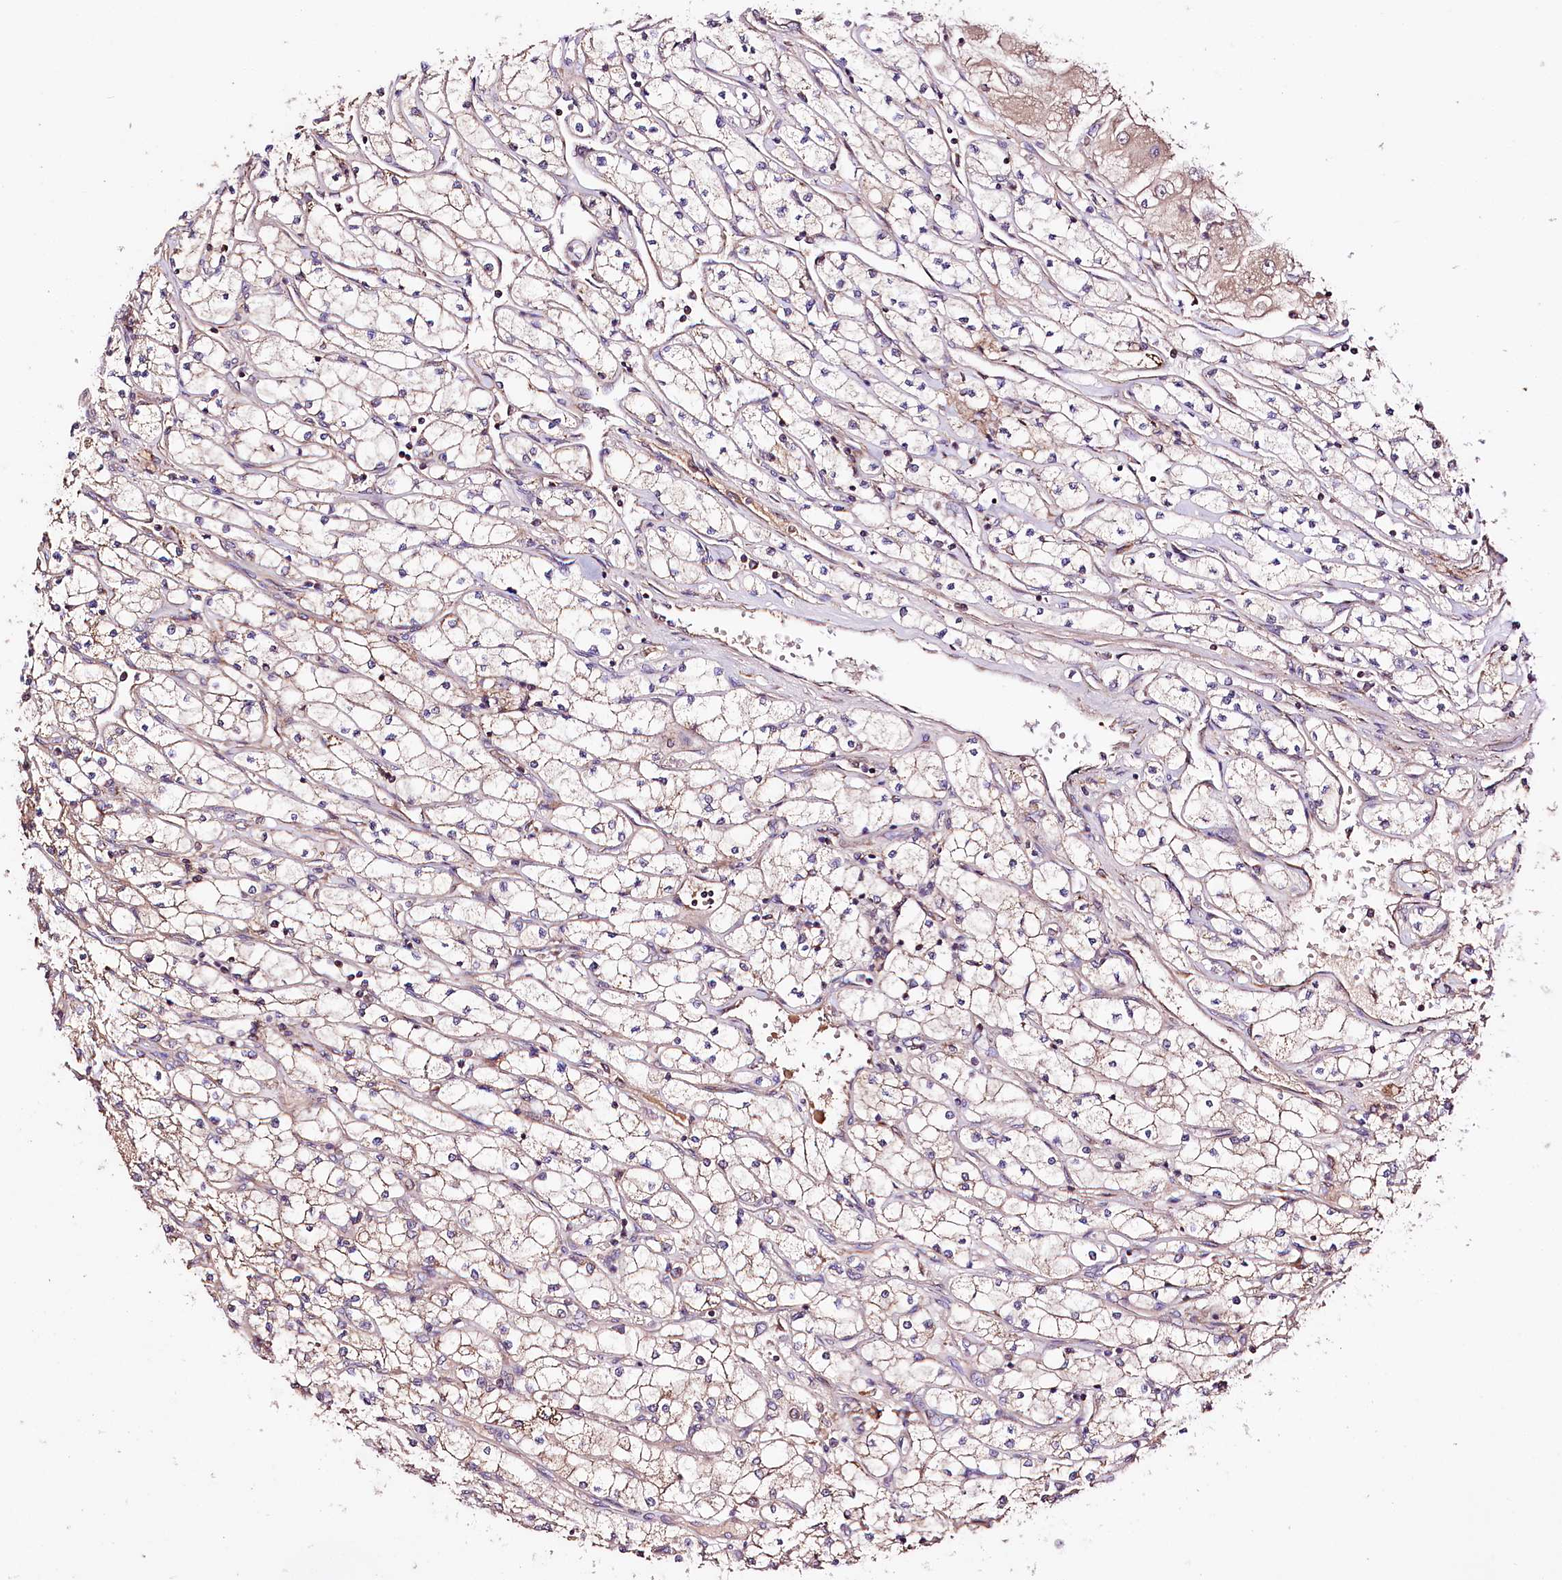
{"staining": {"intensity": "weak", "quantity": "25%-75%", "location": "cytoplasmic/membranous"}, "tissue": "renal cancer", "cell_type": "Tumor cells", "image_type": "cancer", "snomed": [{"axis": "morphology", "description": "Adenocarcinoma, NOS"}, {"axis": "topography", "description": "Kidney"}], "caption": "Protein analysis of renal adenocarcinoma tissue displays weak cytoplasmic/membranous expression in approximately 25%-75% of tumor cells. The staining is performed using DAB brown chromogen to label protein expression. The nuclei are counter-stained blue using hematoxylin.", "gene": "WWC1", "patient": {"sex": "male", "age": 80}}